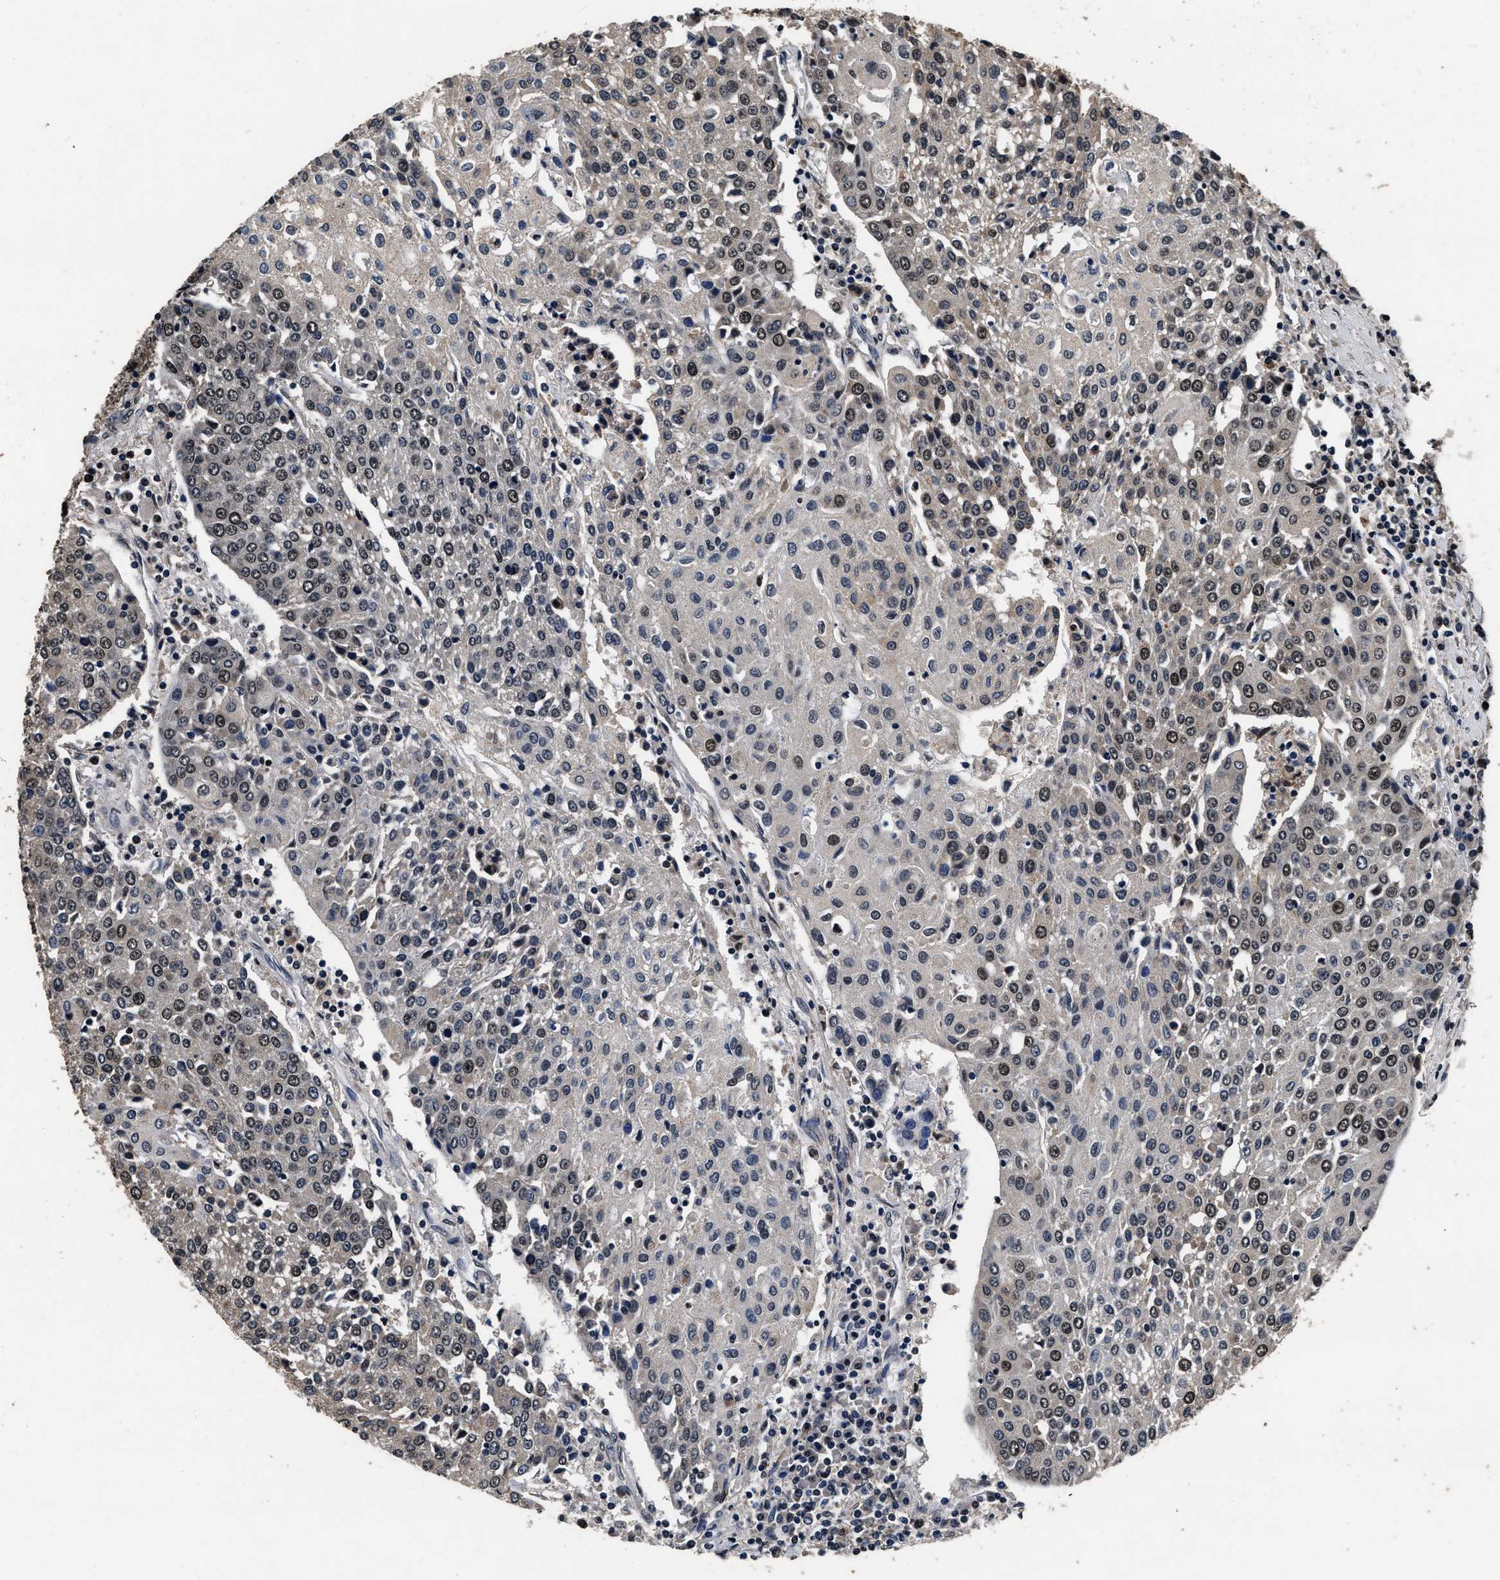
{"staining": {"intensity": "moderate", "quantity": "25%-75%", "location": "nuclear"}, "tissue": "urothelial cancer", "cell_type": "Tumor cells", "image_type": "cancer", "snomed": [{"axis": "morphology", "description": "Urothelial carcinoma, High grade"}, {"axis": "topography", "description": "Urinary bladder"}], "caption": "Human urothelial cancer stained with a brown dye displays moderate nuclear positive staining in approximately 25%-75% of tumor cells.", "gene": "CSTF1", "patient": {"sex": "female", "age": 85}}